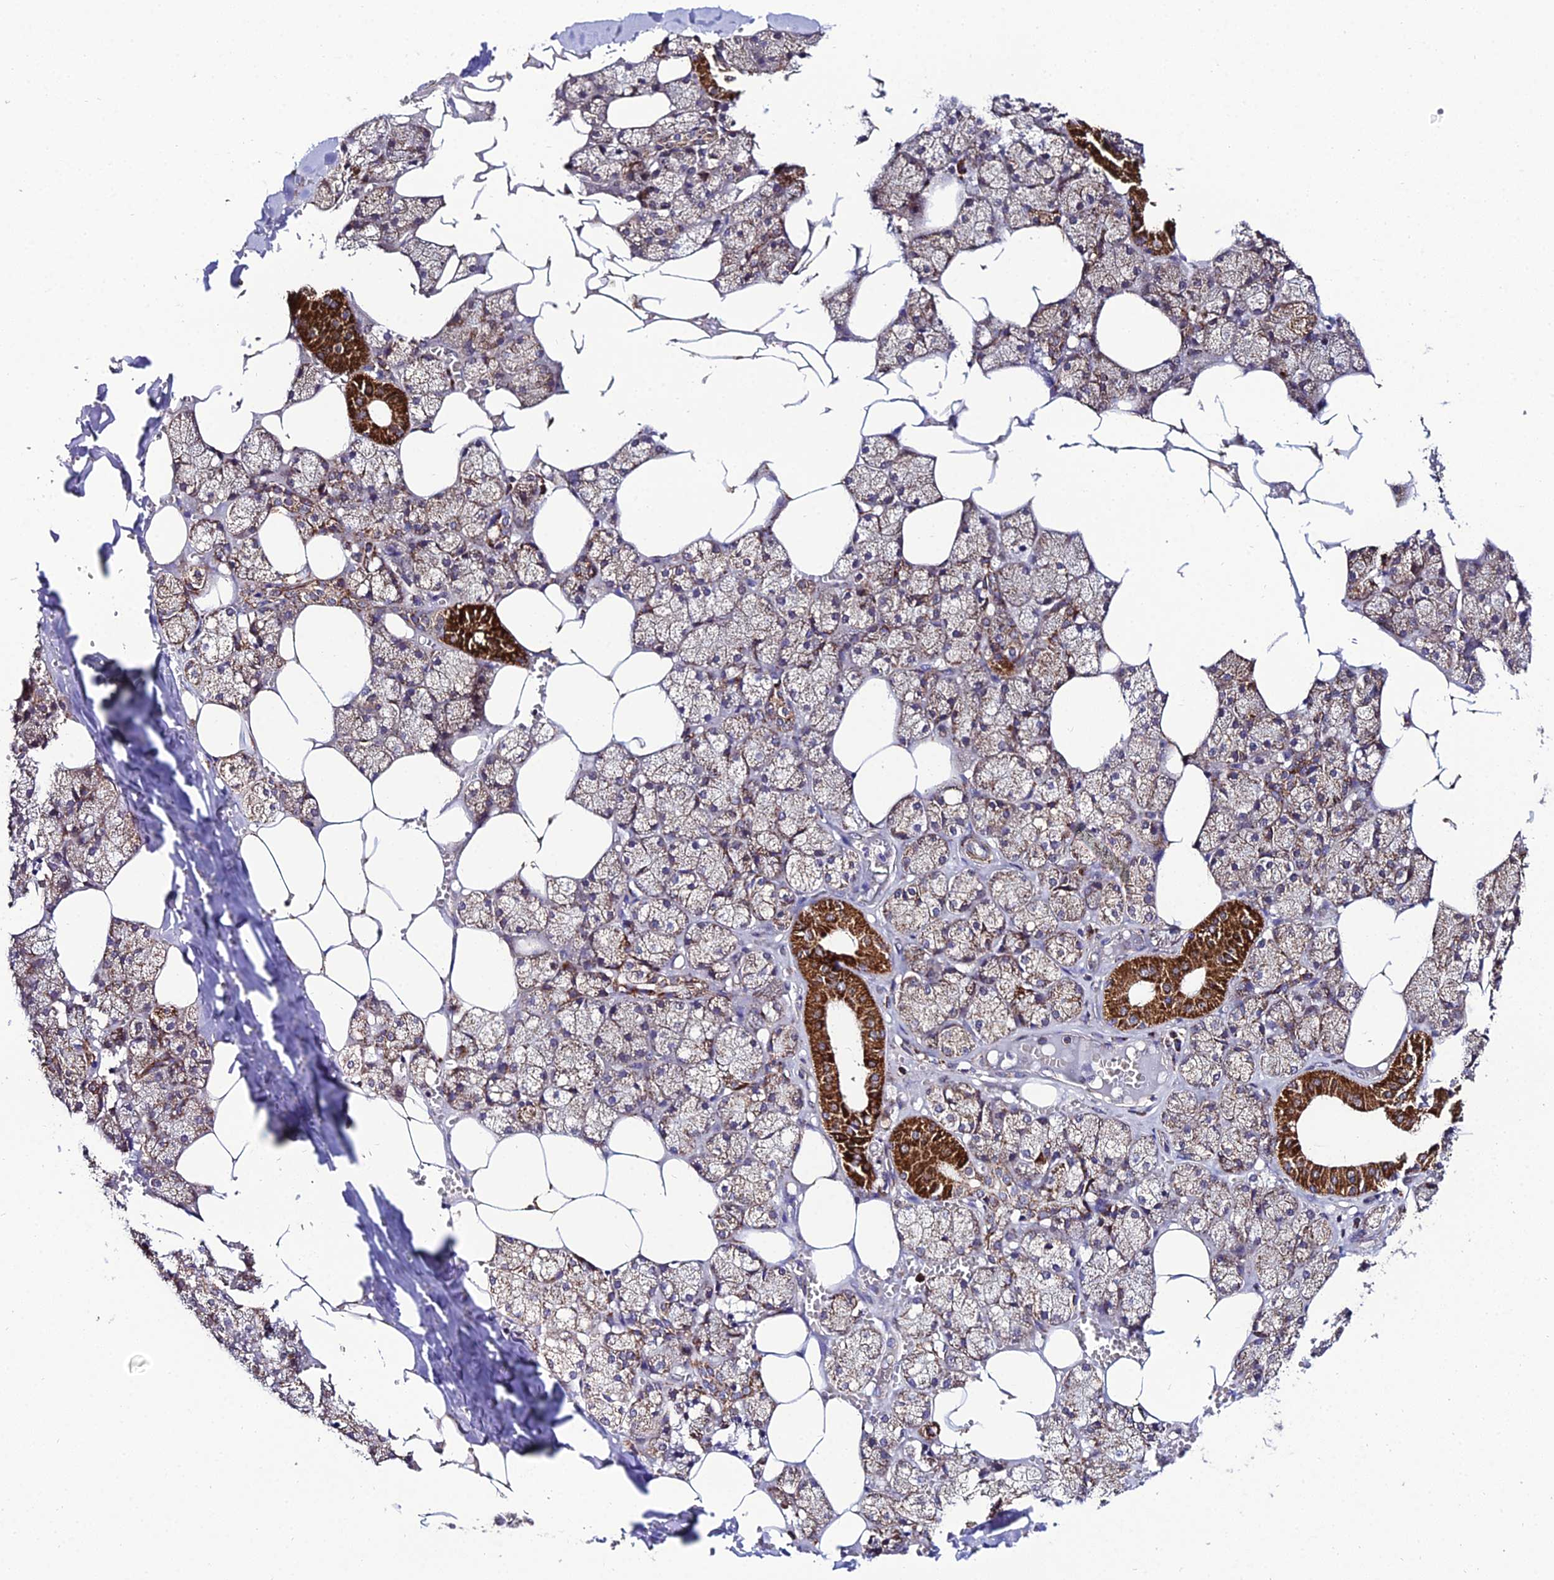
{"staining": {"intensity": "strong", "quantity": "<25%", "location": "cytoplasmic/membranous"}, "tissue": "salivary gland", "cell_type": "Glandular cells", "image_type": "normal", "snomed": [{"axis": "morphology", "description": "Normal tissue, NOS"}, {"axis": "topography", "description": "Salivary gland"}], "caption": "Salivary gland stained with a protein marker demonstrates strong staining in glandular cells.", "gene": "PSMD2", "patient": {"sex": "male", "age": 62}}